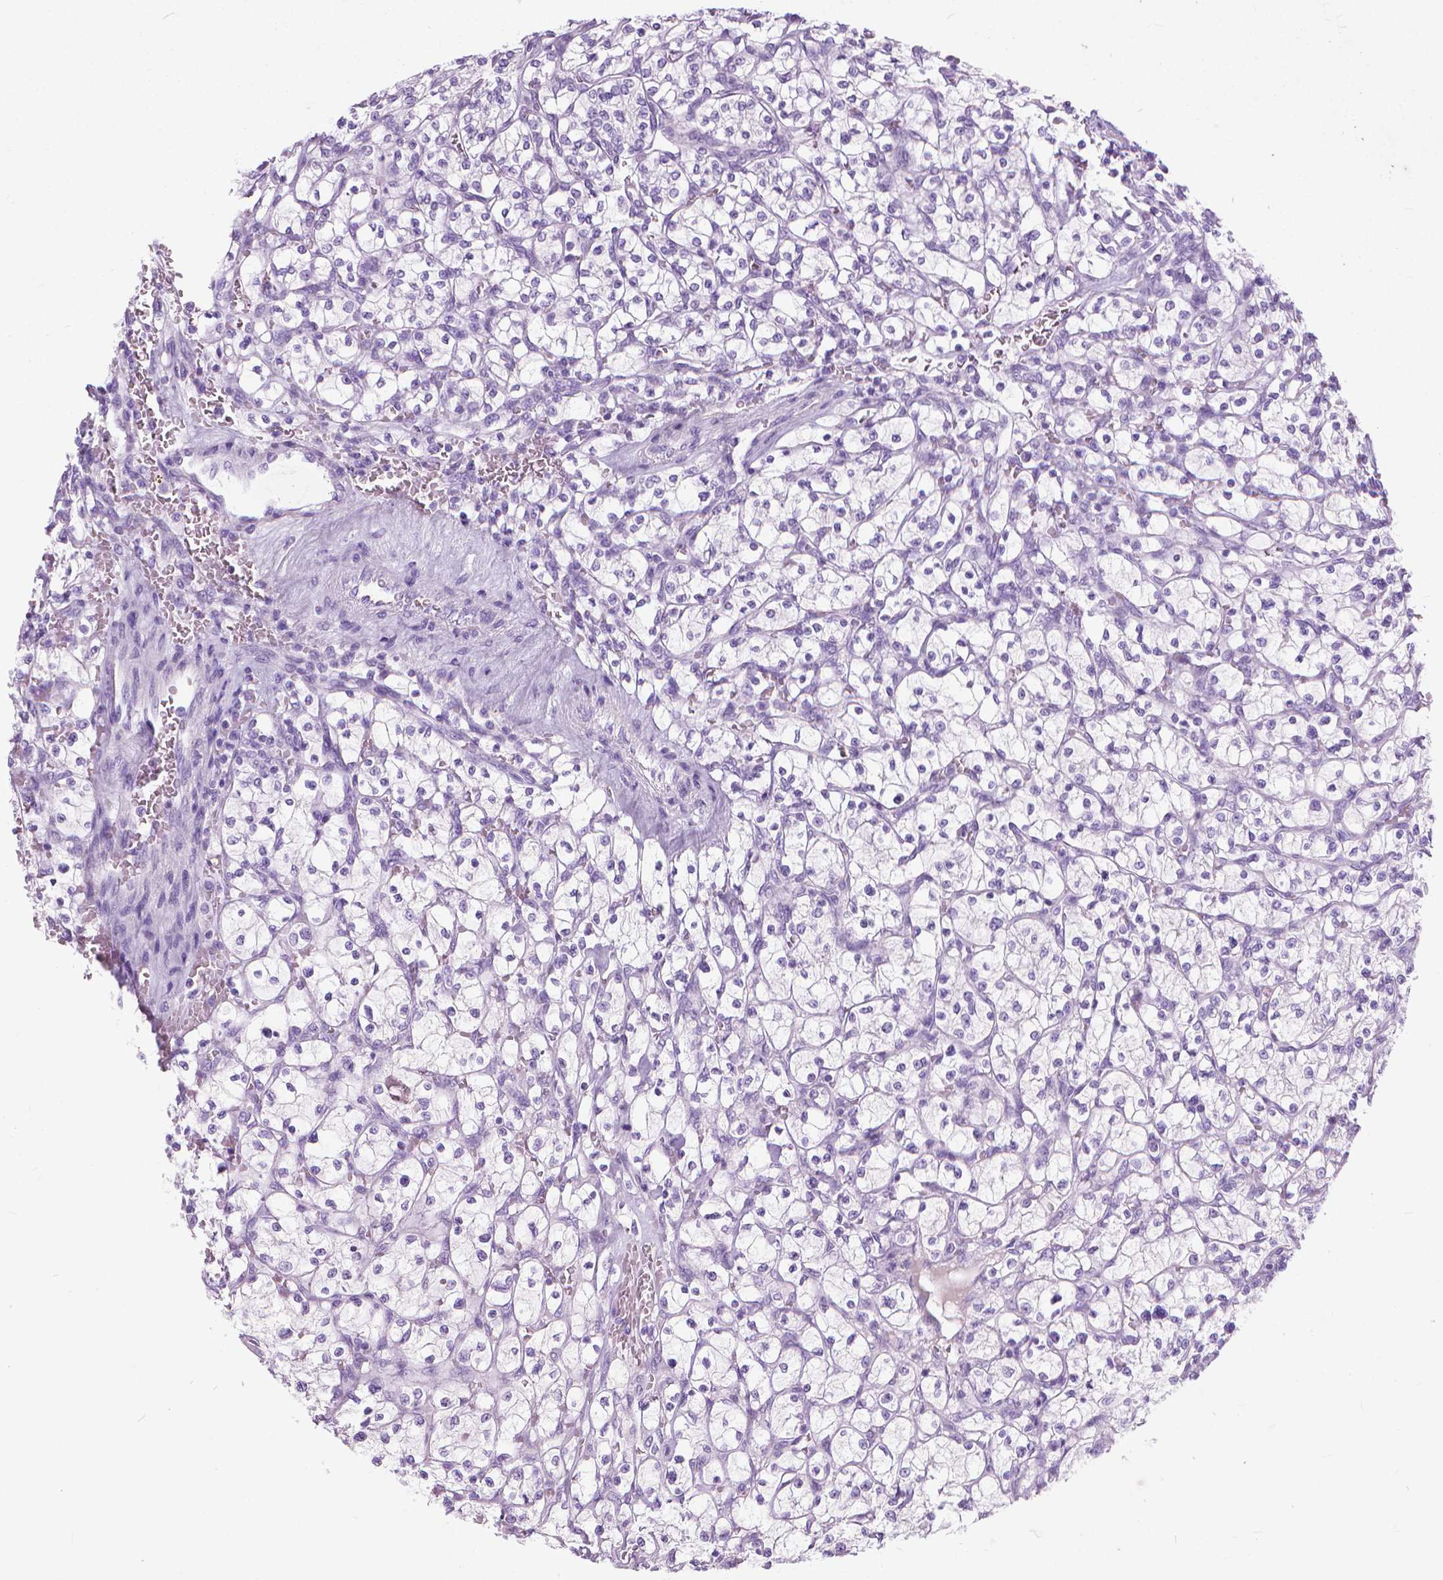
{"staining": {"intensity": "negative", "quantity": "none", "location": "none"}, "tissue": "renal cancer", "cell_type": "Tumor cells", "image_type": "cancer", "snomed": [{"axis": "morphology", "description": "Adenocarcinoma, NOS"}, {"axis": "topography", "description": "Kidney"}], "caption": "Immunohistochemistry histopathology image of neoplastic tissue: human renal adenocarcinoma stained with DAB demonstrates no significant protein positivity in tumor cells.", "gene": "HTR2B", "patient": {"sex": "female", "age": 64}}